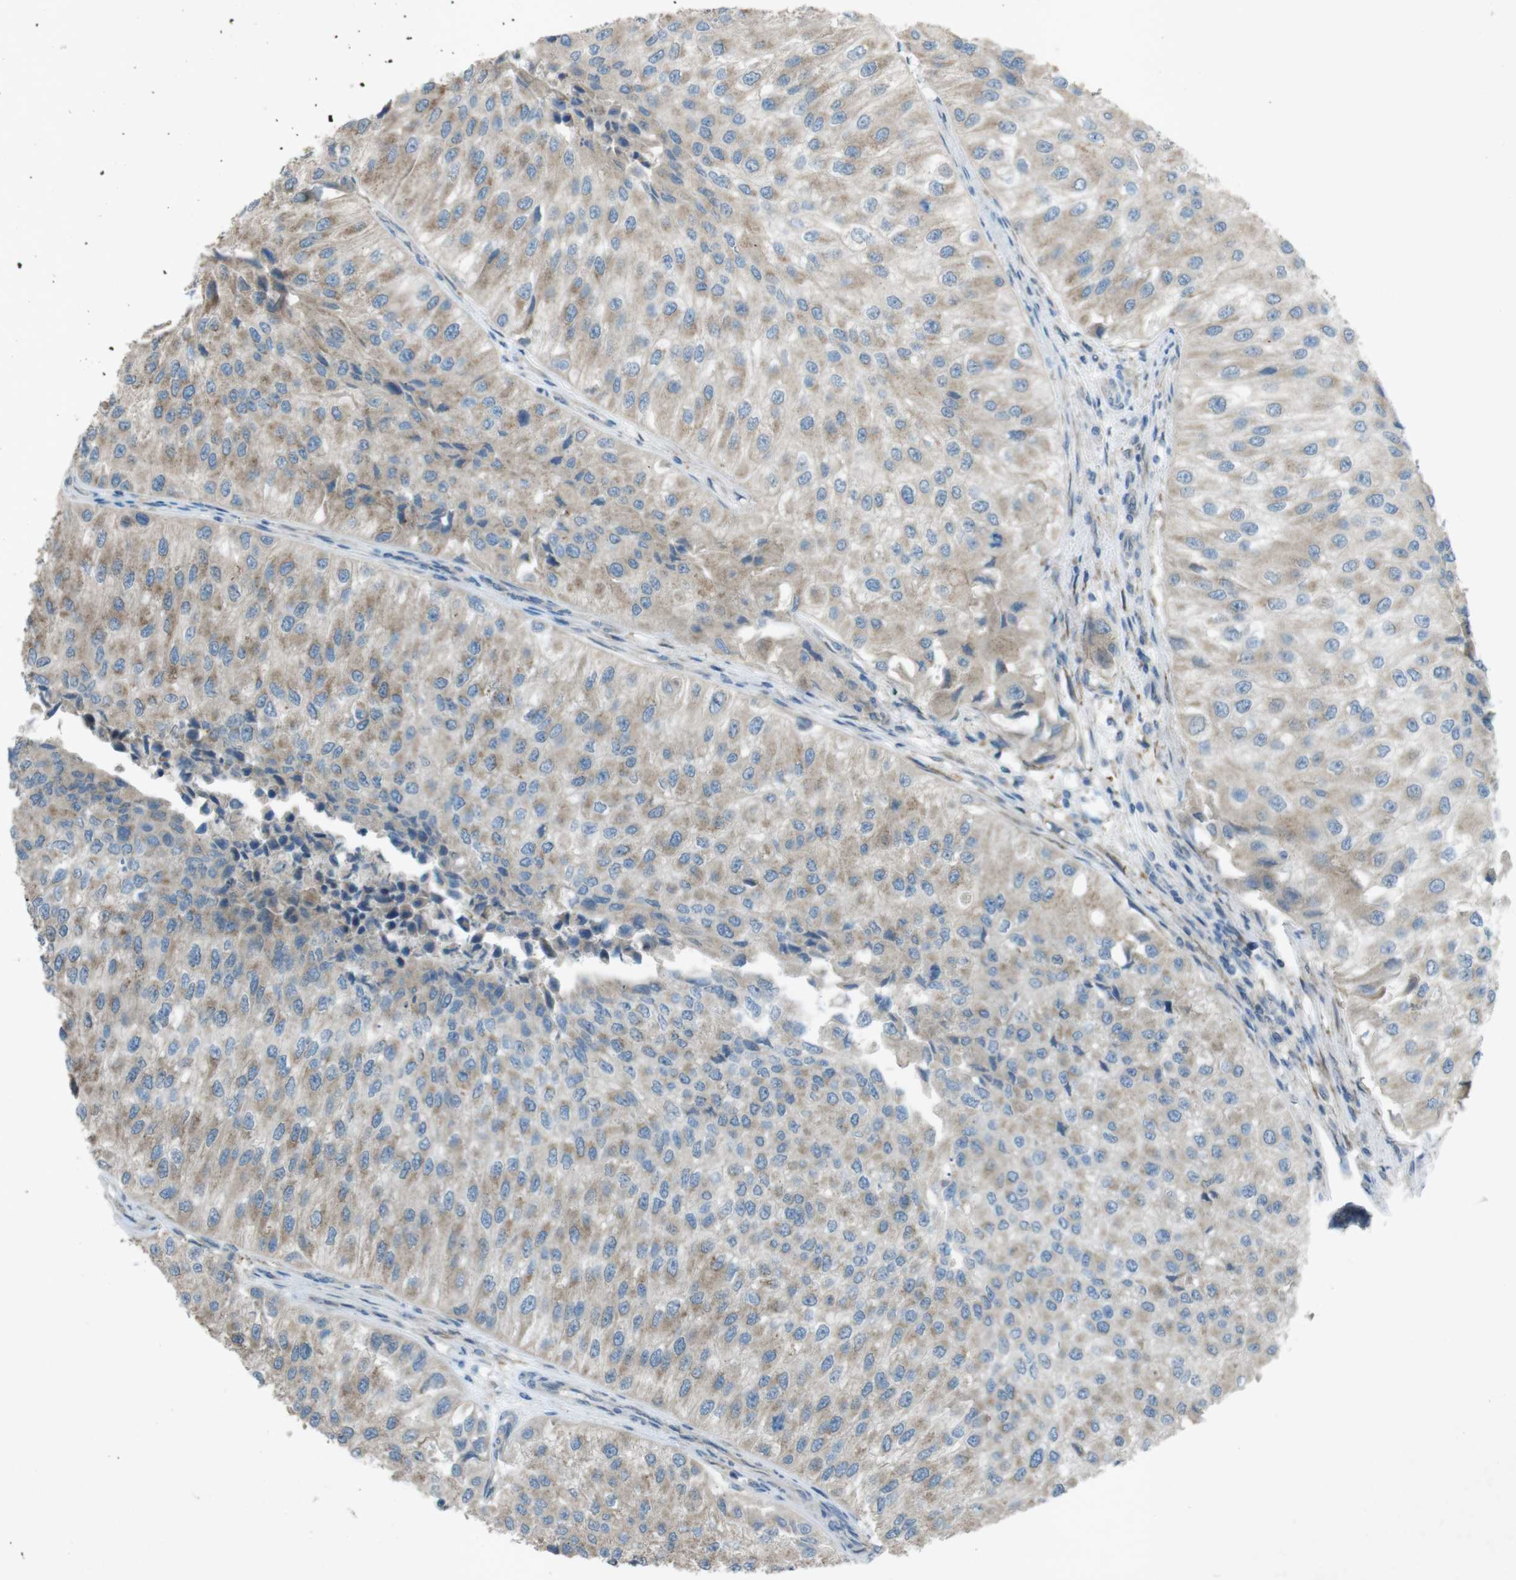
{"staining": {"intensity": "moderate", "quantity": ">75%", "location": "cytoplasmic/membranous"}, "tissue": "urothelial cancer", "cell_type": "Tumor cells", "image_type": "cancer", "snomed": [{"axis": "morphology", "description": "Urothelial carcinoma, High grade"}, {"axis": "topography", "description": "Kidney"}, {"axis": "topography", "description": "Urinary bladder"}], "caption": "Moderate cytoplasmic/membranous staining is identified in about >75% of tumor cells in high-grade urothelial carcinoma.", "gene": "TMEM41B", "patient": {"sex": "male", "age": 77}}